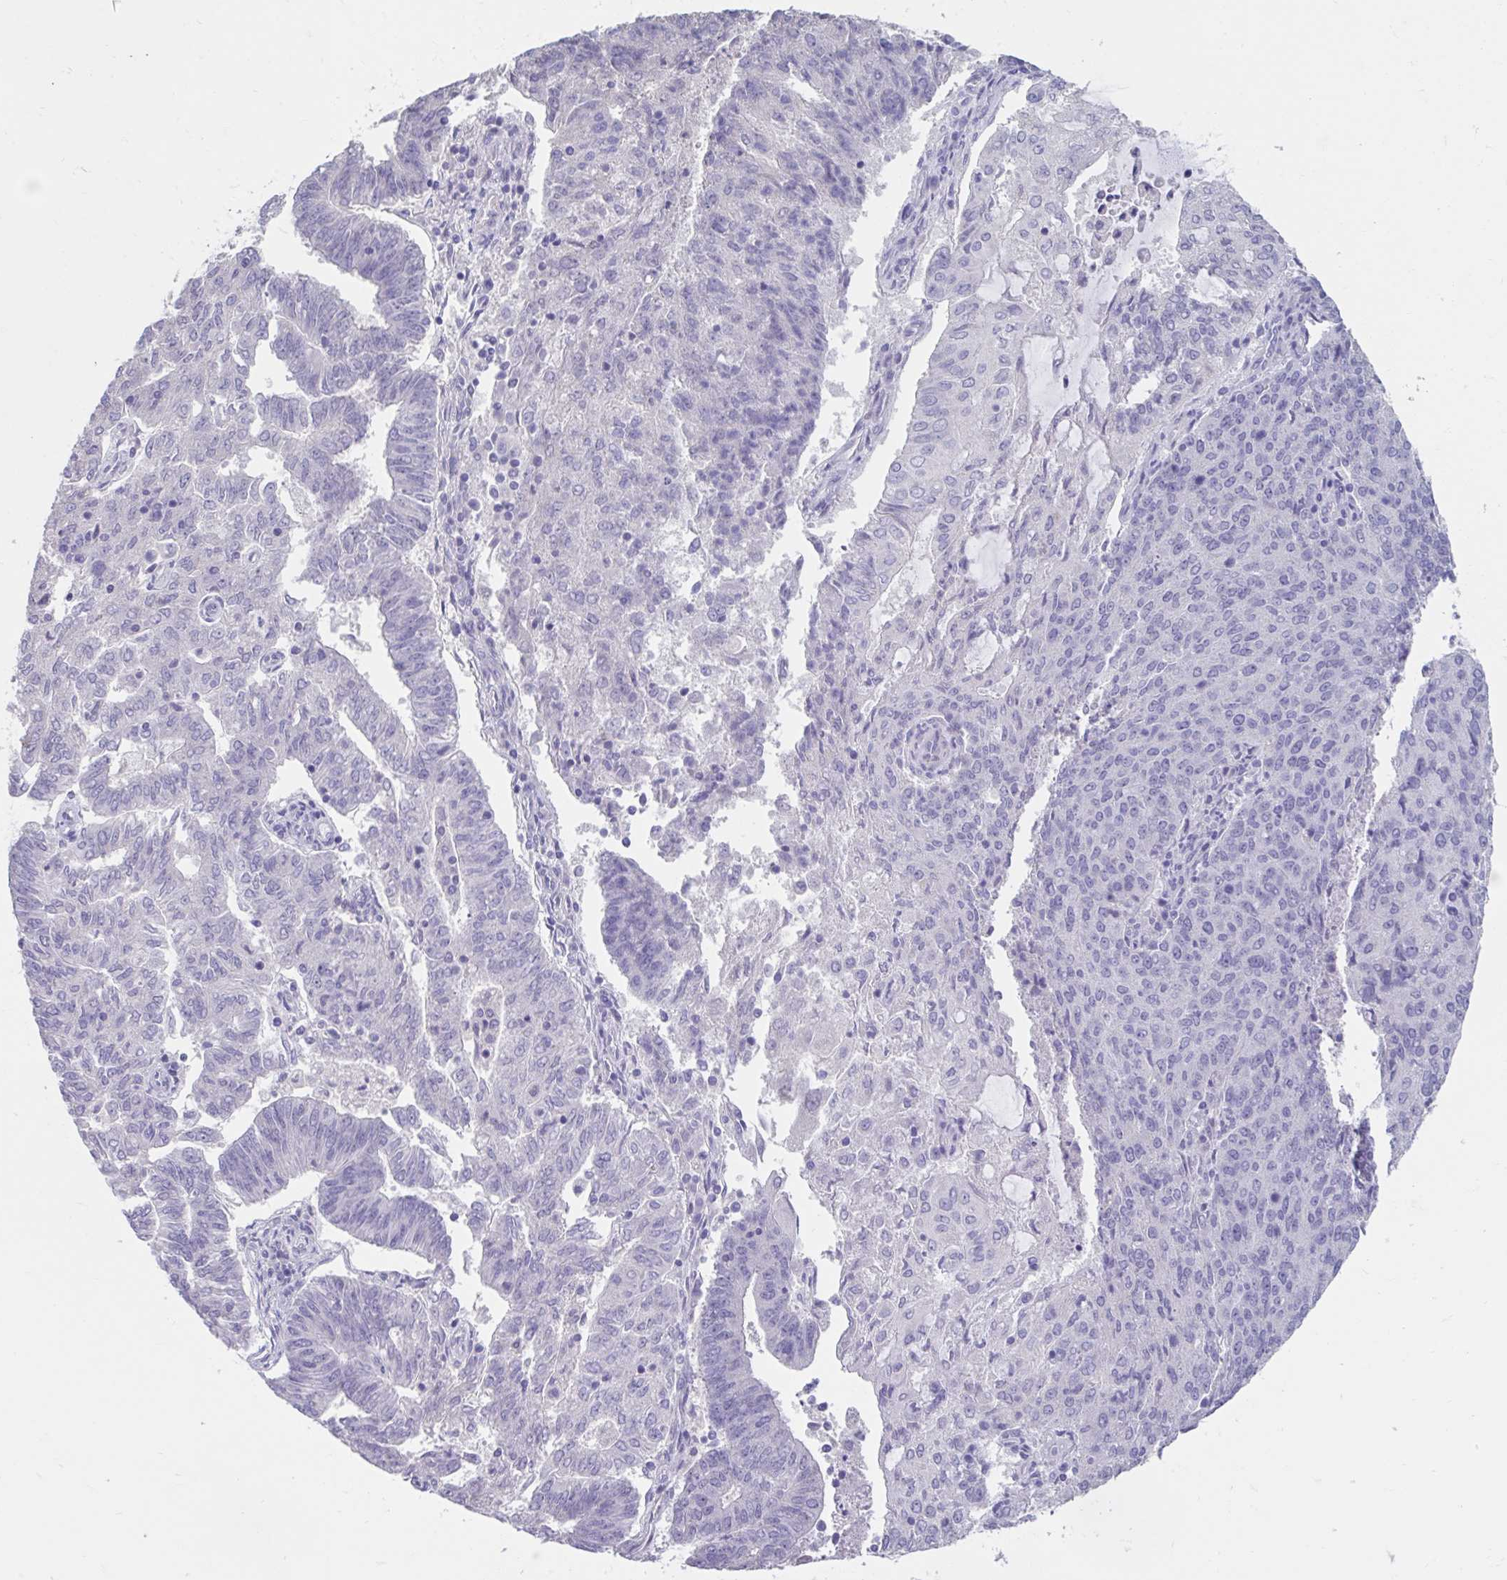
{"staining": {"intensity": "negative", "quantity": "none", "location": "none"}, "tissue": "endometrial cancer", "cell_type": "Tumor cells", "image_type": "cancer", "snomed": [{"axis": "morphology", "description": "Adenocarcinoma, NOS"}, {"axis": "topography", "description": "Endometrium"}], "caption": "DAB (3,3'-diaminobenzidine) immunohistochemical staining of human adenocarcinoma (endometrial) displays no significant positivity in tumor cells. The staining is performed using DAB (3,3'-diaminobenzidine) brown chromogen with nuclei counter-stained in using hematoxylin.", "gene": "GPR162", "patient": {"sex": "female", "age": 82}}